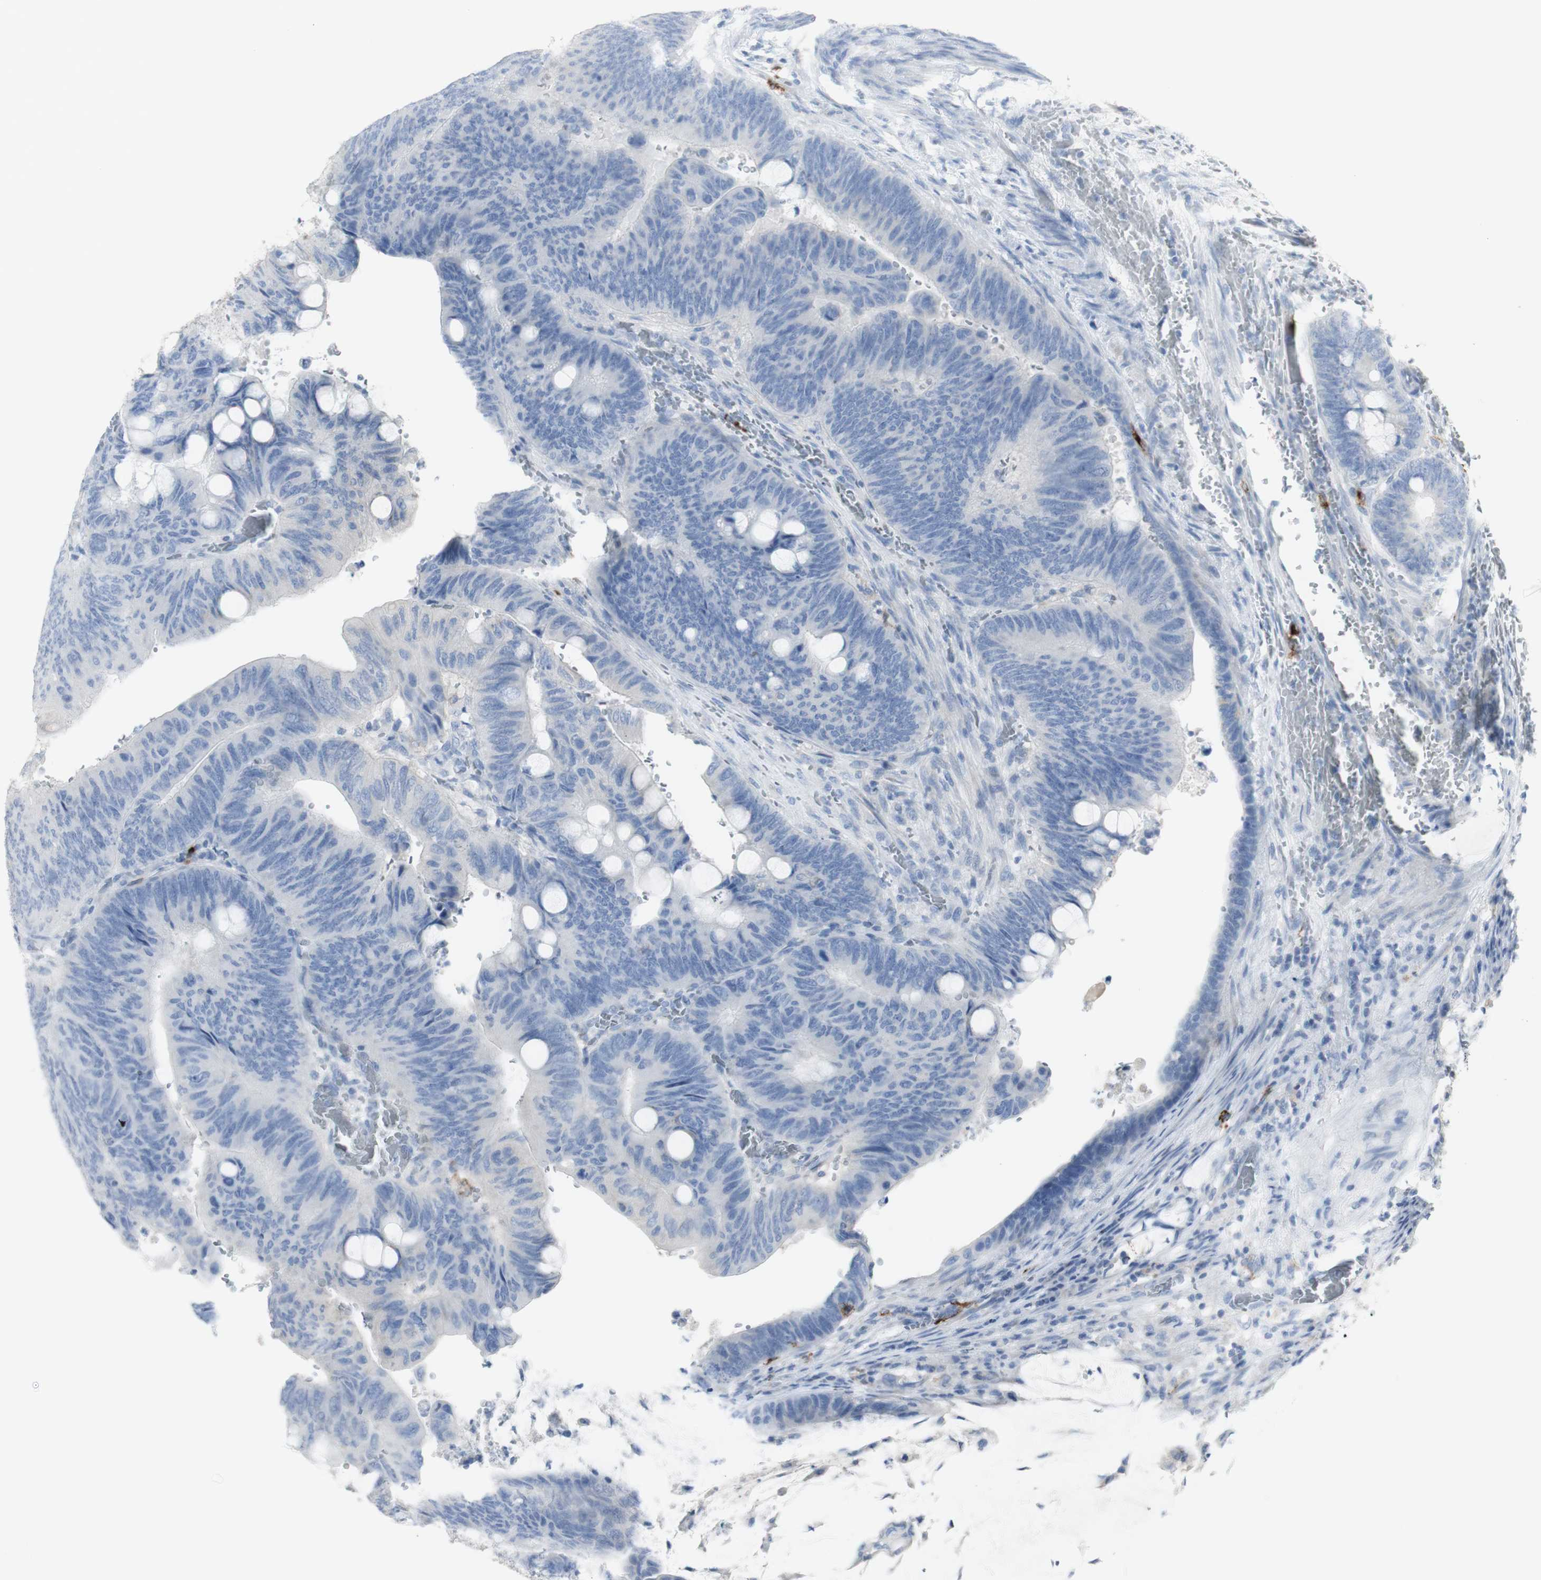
{"staining": {"intensity": "negative", "quantity": "none", "location": "none"}, "tissue": "colorectal cancer", "cell_type": "Tumor cells", "image_type": "cancer", "snomed": [{"axis": "morphology", "description": "Normal tissue, NOS"}, {"axis": "morphology", "description": "Adenocarcinoma, NOS"}, {"axis": "topography", "description": "Rectum"}, {"axis": "topography", "description": "Peripheral nerve tissue"}], "caption": "IHC histopathology image of human colorectal cancer stained for a protein (brown), which shows no expression in tumor cells.", "gene": "CD207", "patient": {"sex": "male", "age": 92}}